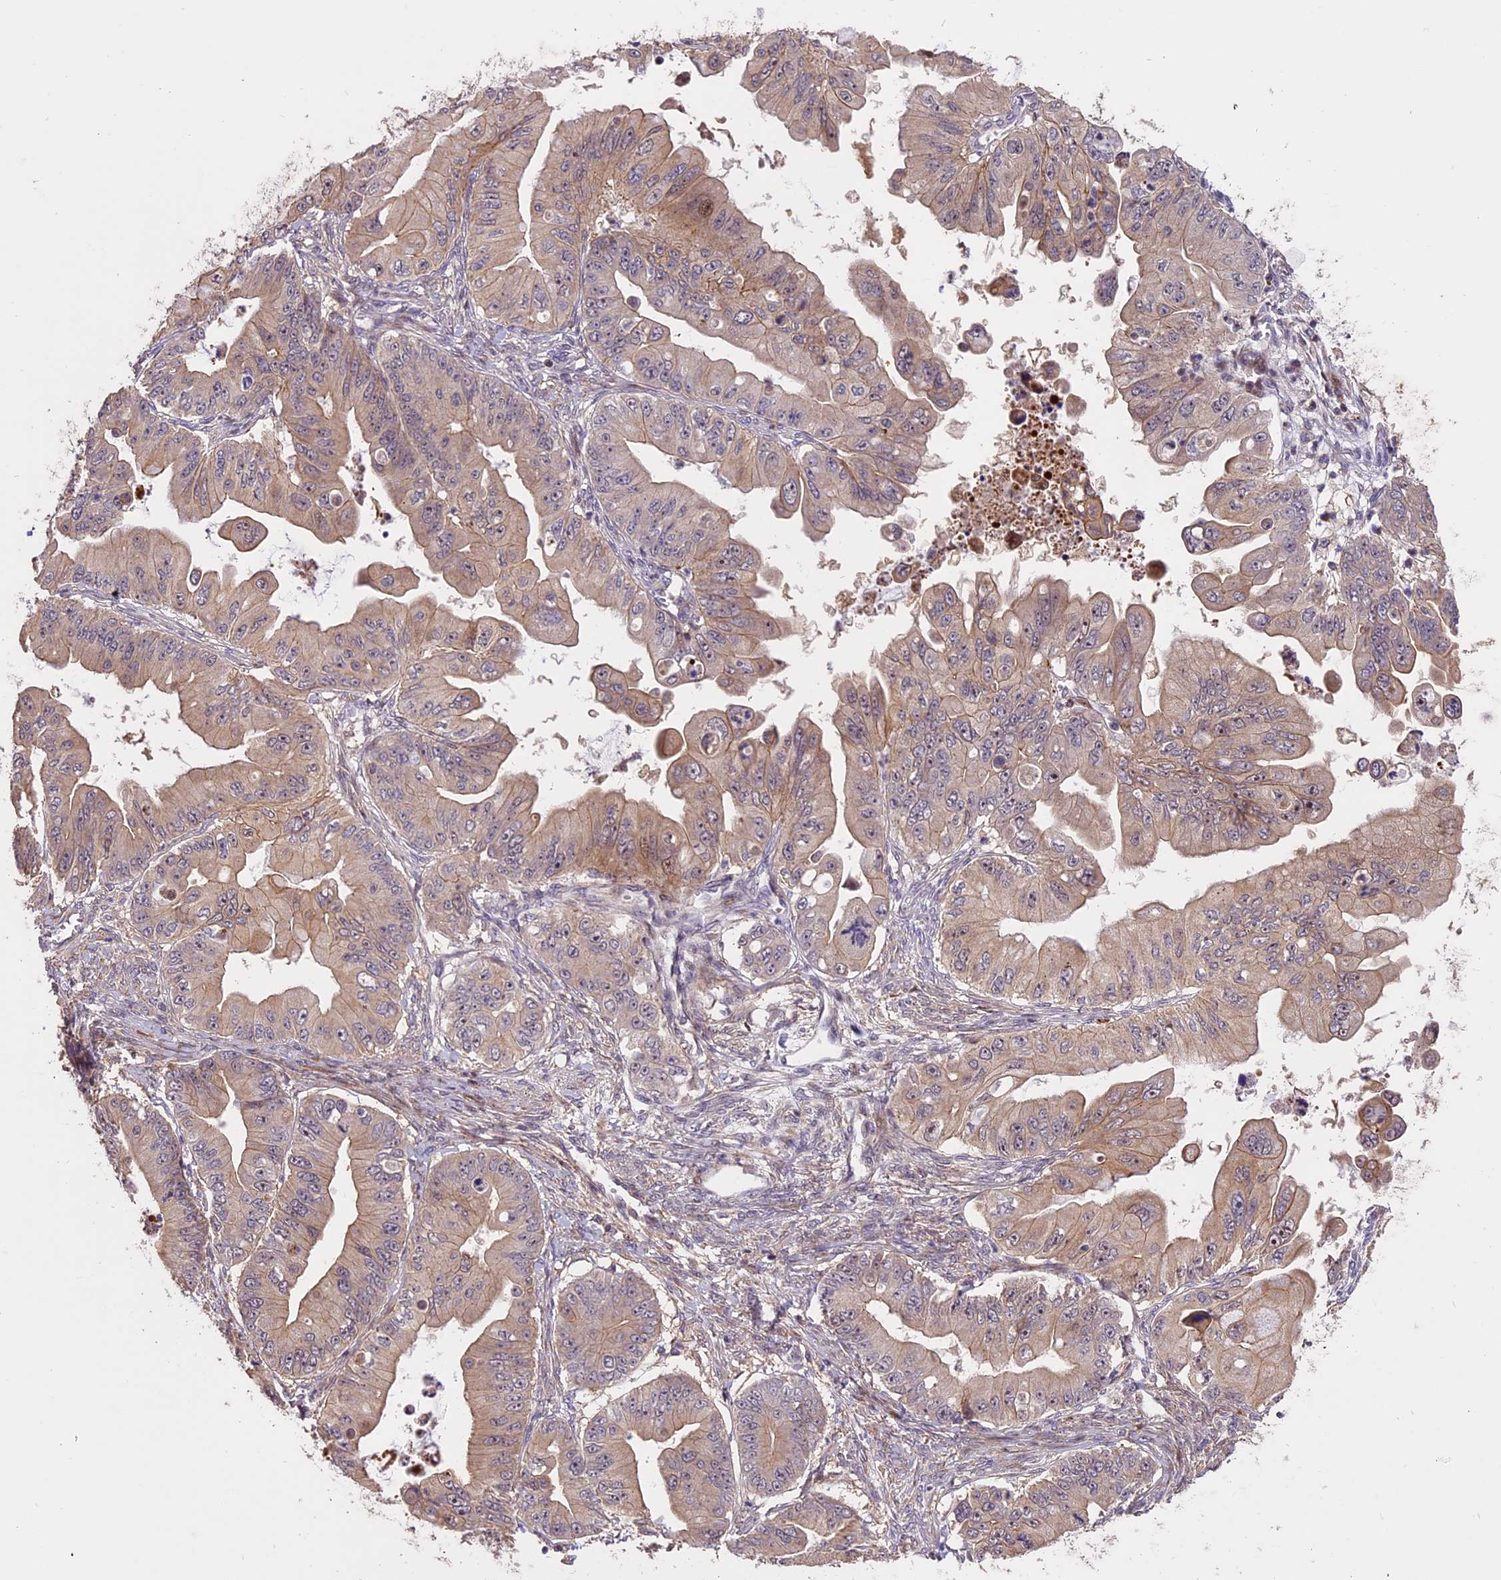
{"staining": {"intensity": "moderate", "quantity": "<25%", "location": "cytoplasmic/membranous"}, "tissue": "ovarian cancer", "cell_type": "Tumor cells", "image_type": "cancer", "snomed": [{"axis": "morphology", "description": "Cystadenocarcinoma, mucinous, NOS"}, {"axis": "topography", "description": "Ovary"}], "caption": "Immunohistochemical staining of human ovarian mucinous cystadenocarcinoma reveals moderate cytoplasmic/membranous protein positivity in approximately <25% of tumor cells.", "gene": "ENHO", "patient": {"sex": "female", "age": 71}}